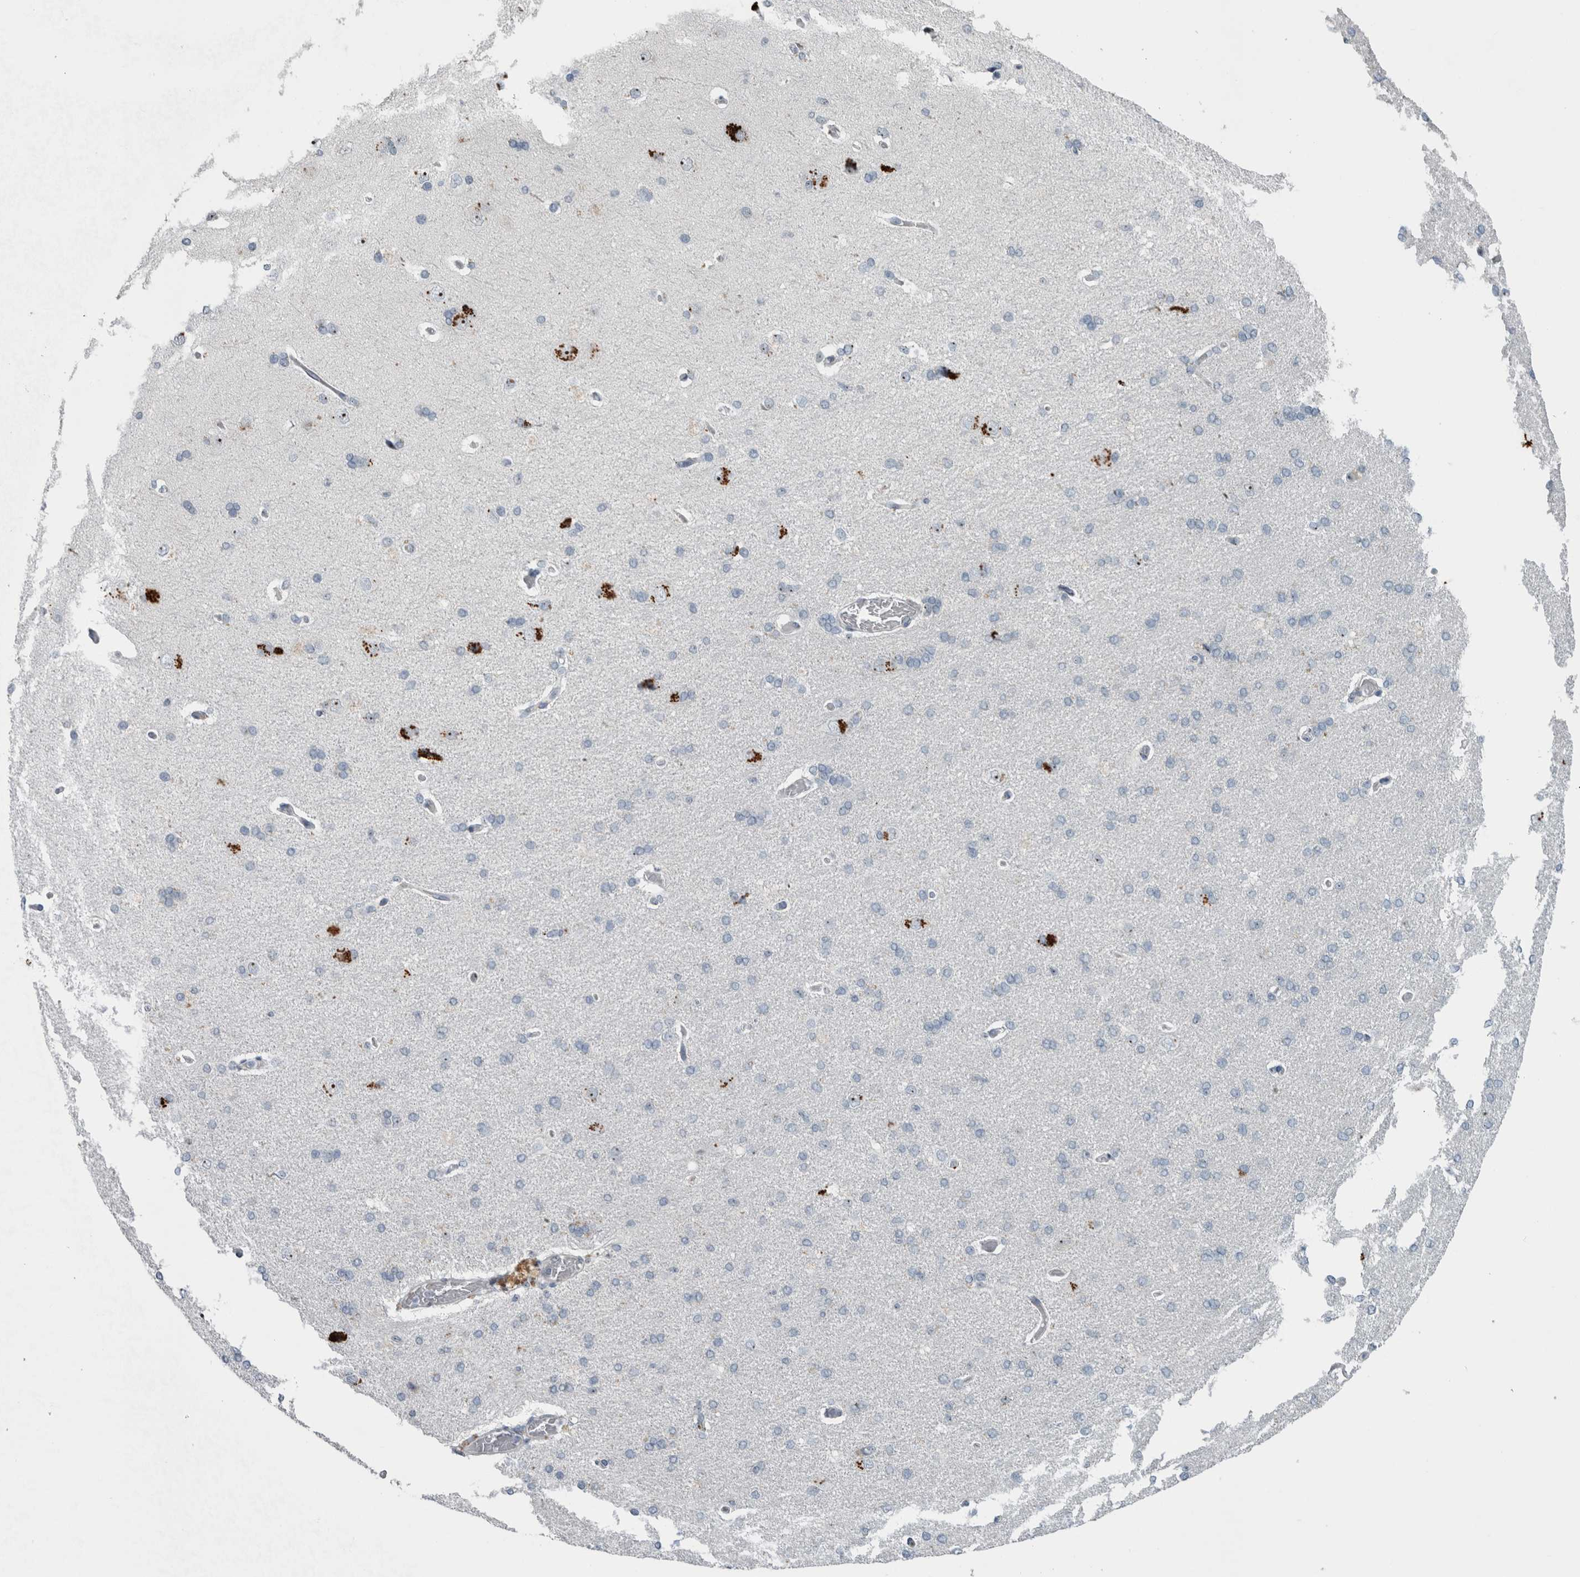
{"staining": {"intensity": "weak", "quantity": "25%-75%", "location": "nuclear"}, "tissue": "cerebral cortex", "cell_type": "Endothelial cells", "image_type": "normal", "snomed": [{"axis": "morphology", "description": "Normal tissue, NOS"}, {"axis": "topography", "description": "Cerebral cortex"}], "caption": "Immunohistochemical staining of benign human cerebral cortex demonstrates 25%-75% levels of weak nuclear protein staining in approximately 25%-75% of endothelial cells. The staining was performed using DAB to visualize the protein expression in brown, while the nuclei were stained in blue with hematoxylin (Magnification: 20x).", "gene": "UTP6", "patient": {"sex": "male", "age": 62}}